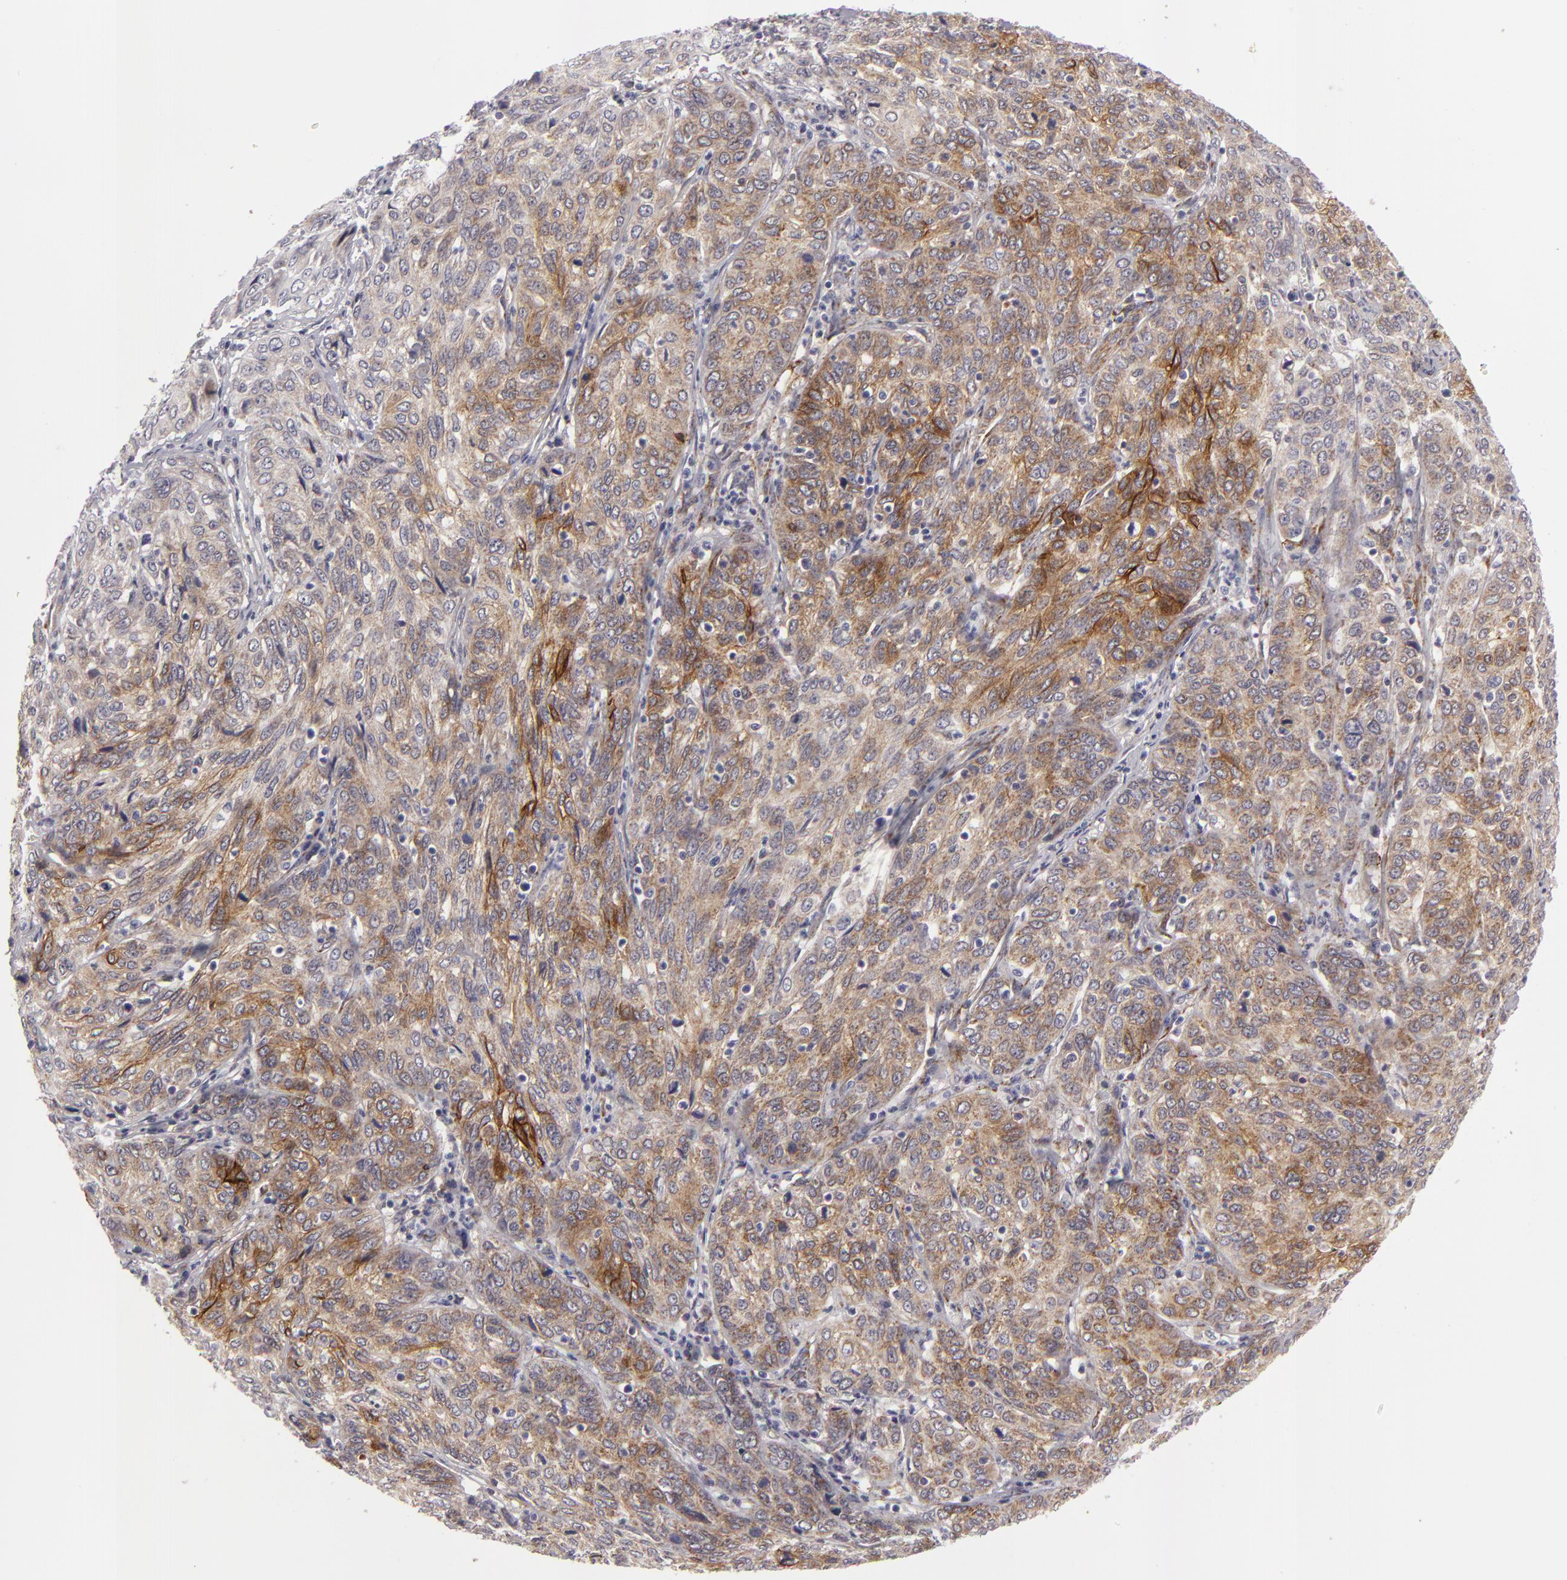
{"staining": {"intensity": "moderate", "quantity": "<25%", "location": "cytoplasmic/membranous"}, "tissue": "cervical cancer", "cell_type": "Tumor cells", "image_type": "cancer", "snomed": [{"axis": "morphology", "description": "Squamous cell carcinoma, NOS"}, {"axis": "topography", "description": "Cervix"}], "caption": "A low amount of moderate cytoplasmic/membranous positivity is identified in approximately <25% of tumor cells in cervical cancer tissue.", "gene": "ALCAM", "patient": {"sex": "female", "age": 38}}